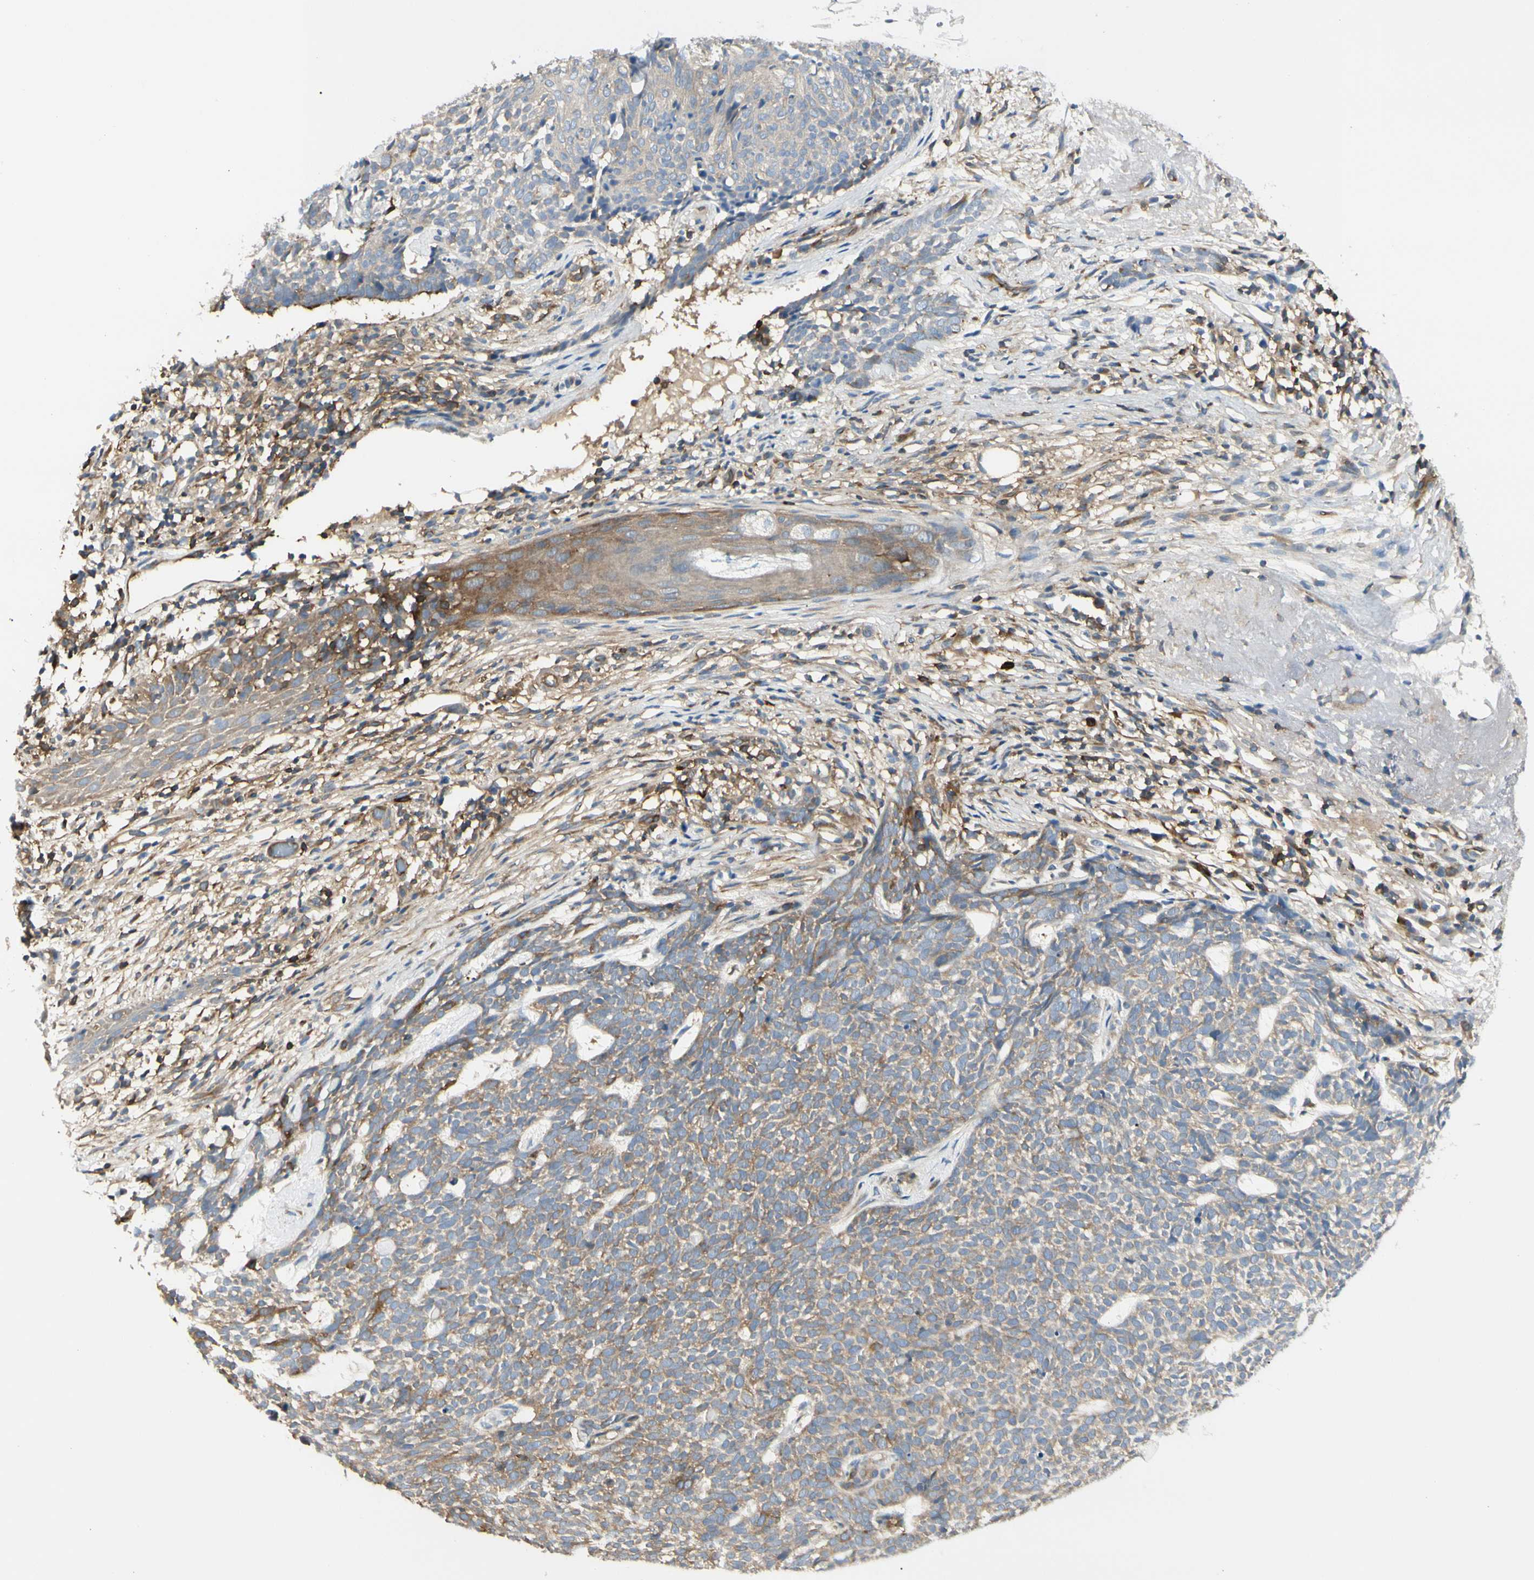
{"staining": {"intensity": "moderate", "quantity": ">75%", "location": "cytoplasmic/membranous"}, "tissue": "skin cancer", "cell_type": "Tumor cells", "image_type": "cancer", "snomed": [{"axis": "morphology", "description": "Basal cell carcinoma"}, {"axis": "topography", "description": "Skin"}], "caption": "Skin cancer (basal cell carcinoma) stained with immunohistochemistry shows moderate cytoplasmic/membranous expression in approximately >75% of tumor cells. (Stains: DAB in brown, nuclei in blue, Microscopy: brightfield microscopy at high magnification).", "gene": "NFKB2", "patient": {"sex": "female", "age": 84}}